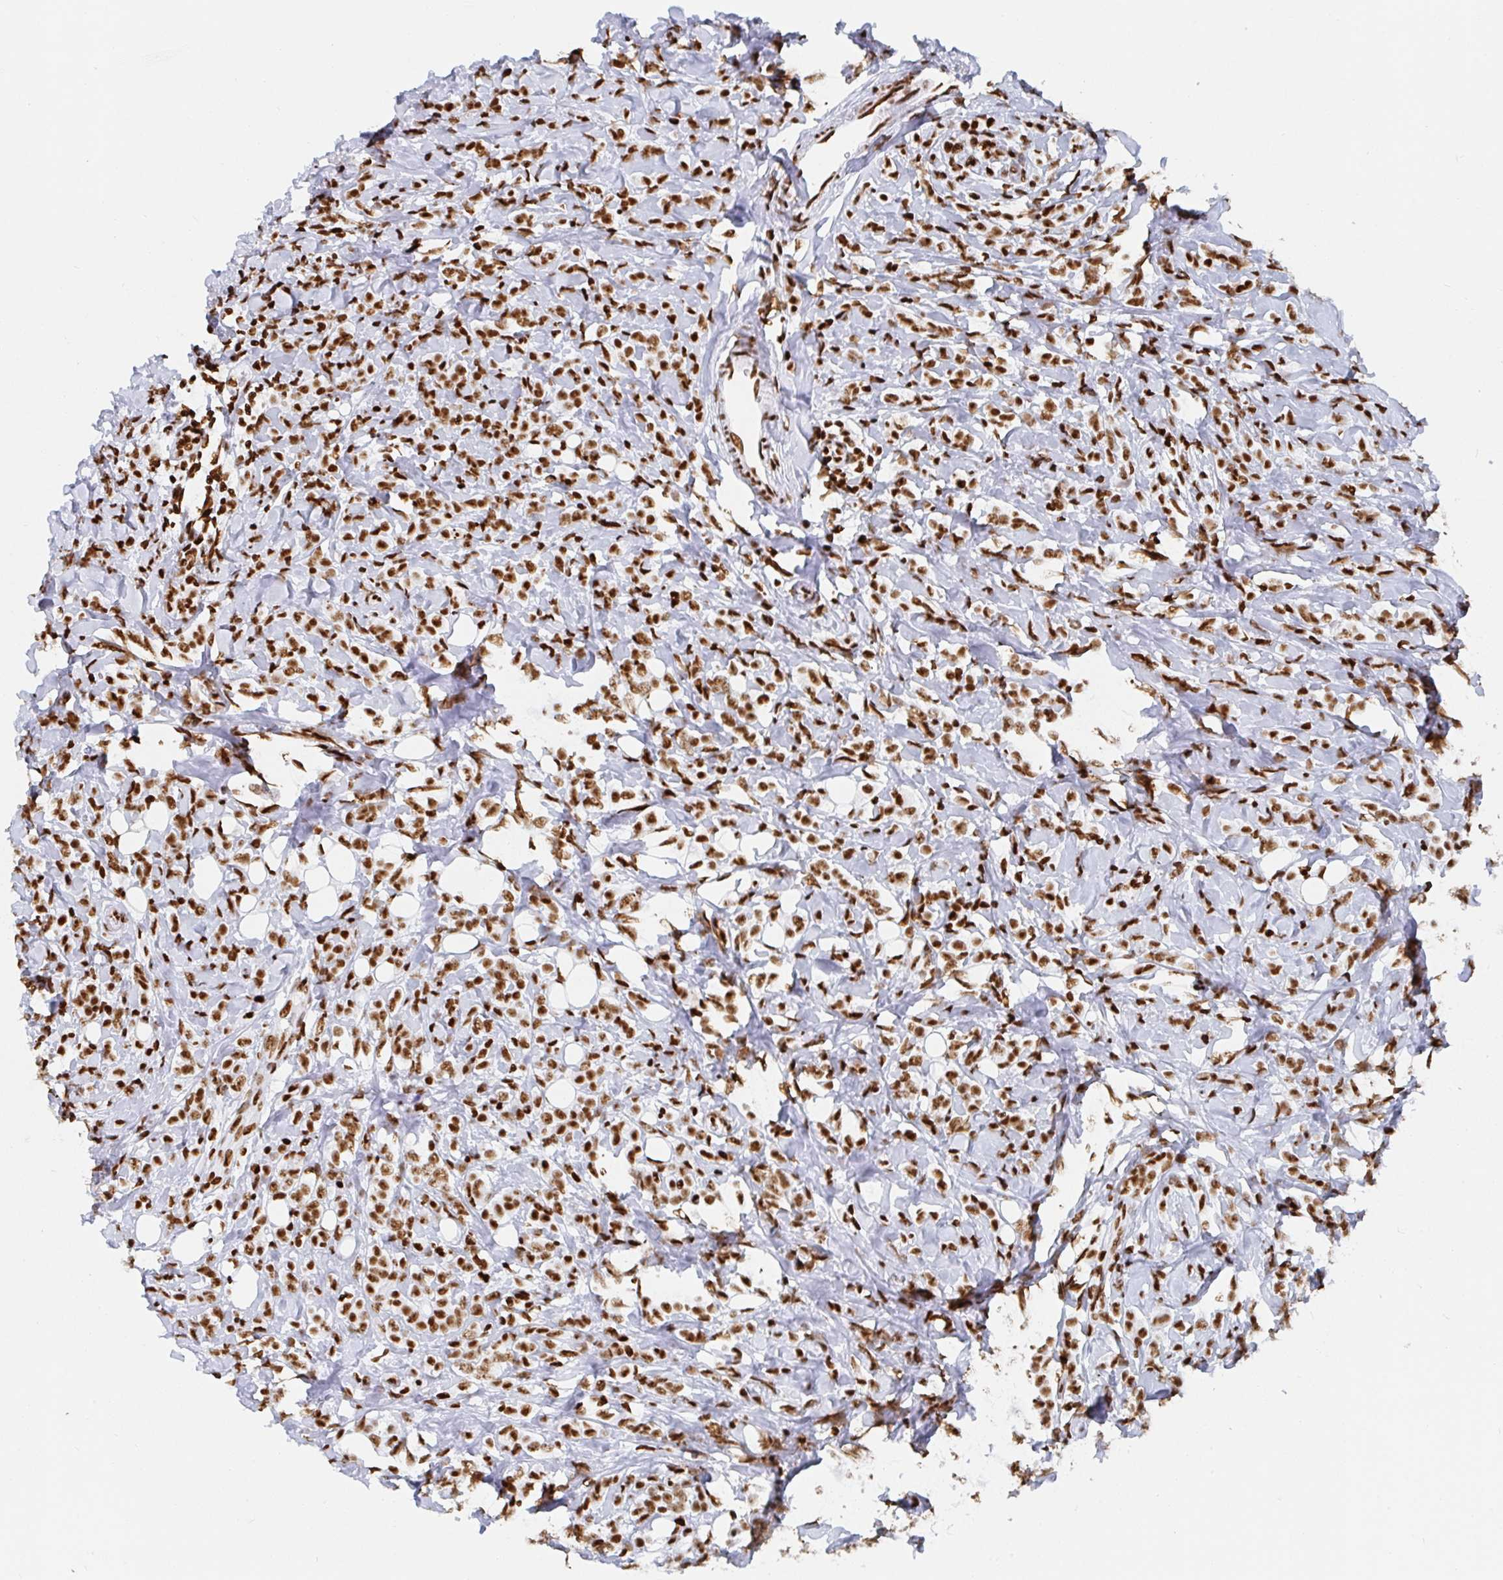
{"staining": {"intensity": "strong", "quantity": ">75%", "location": "nuclear"}, "tissue": "breast cancer", "cell_type": "Tumor cells", "image_type": "cancer", "snomed": [{"axis": "morphology", "description": "Lobular carcinoma"}, {"axis": "topography", "description": "Breast"}], "caption": "Breast lobular carcinoma stained for a protein (brown) shows strong nuclear positive positivity in about >75% of tumor cells.", "gene": "EWSR1", "patient": {"sex": "female", "age": 49}}